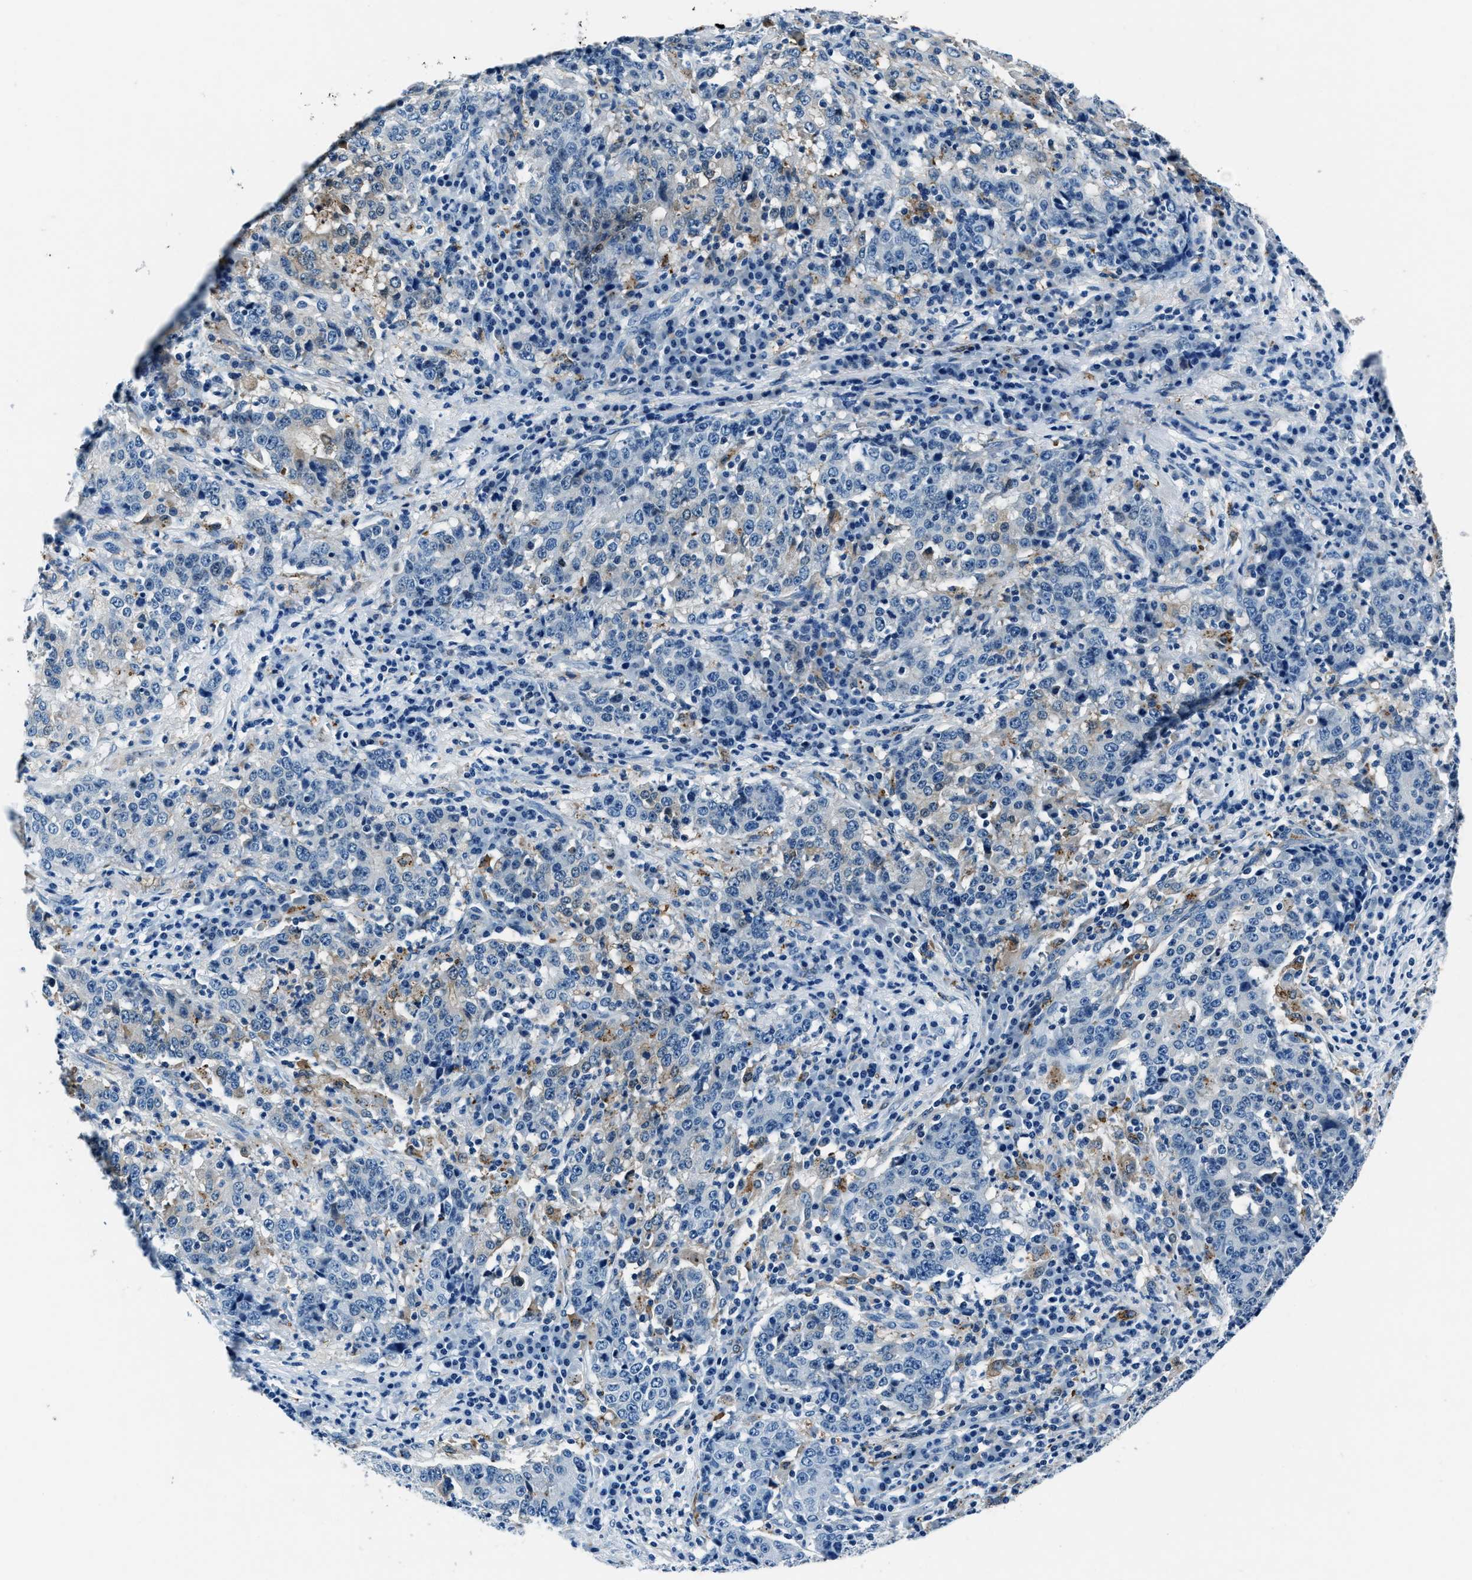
{"staining": {"intensity": "negative", "quantity": "none", "location": "none"}, "tissue": "stomach cancer", "cell_type": "Tumor cells", "image_type": "cancer", "snomed": [{"axis": "morphology", "description": "Adenocarcinoma, NOS"}, {"axis": "topography", "description": "Stomach"}], "caption": "Photomicrograph shows no protein staining in tumor cells of stomach cancer (adenocarcinoma) tissue. (DAB IHC, high magnification).", "gene": "PTPDC1", "patient": {"sex": "male", "age": 59}}